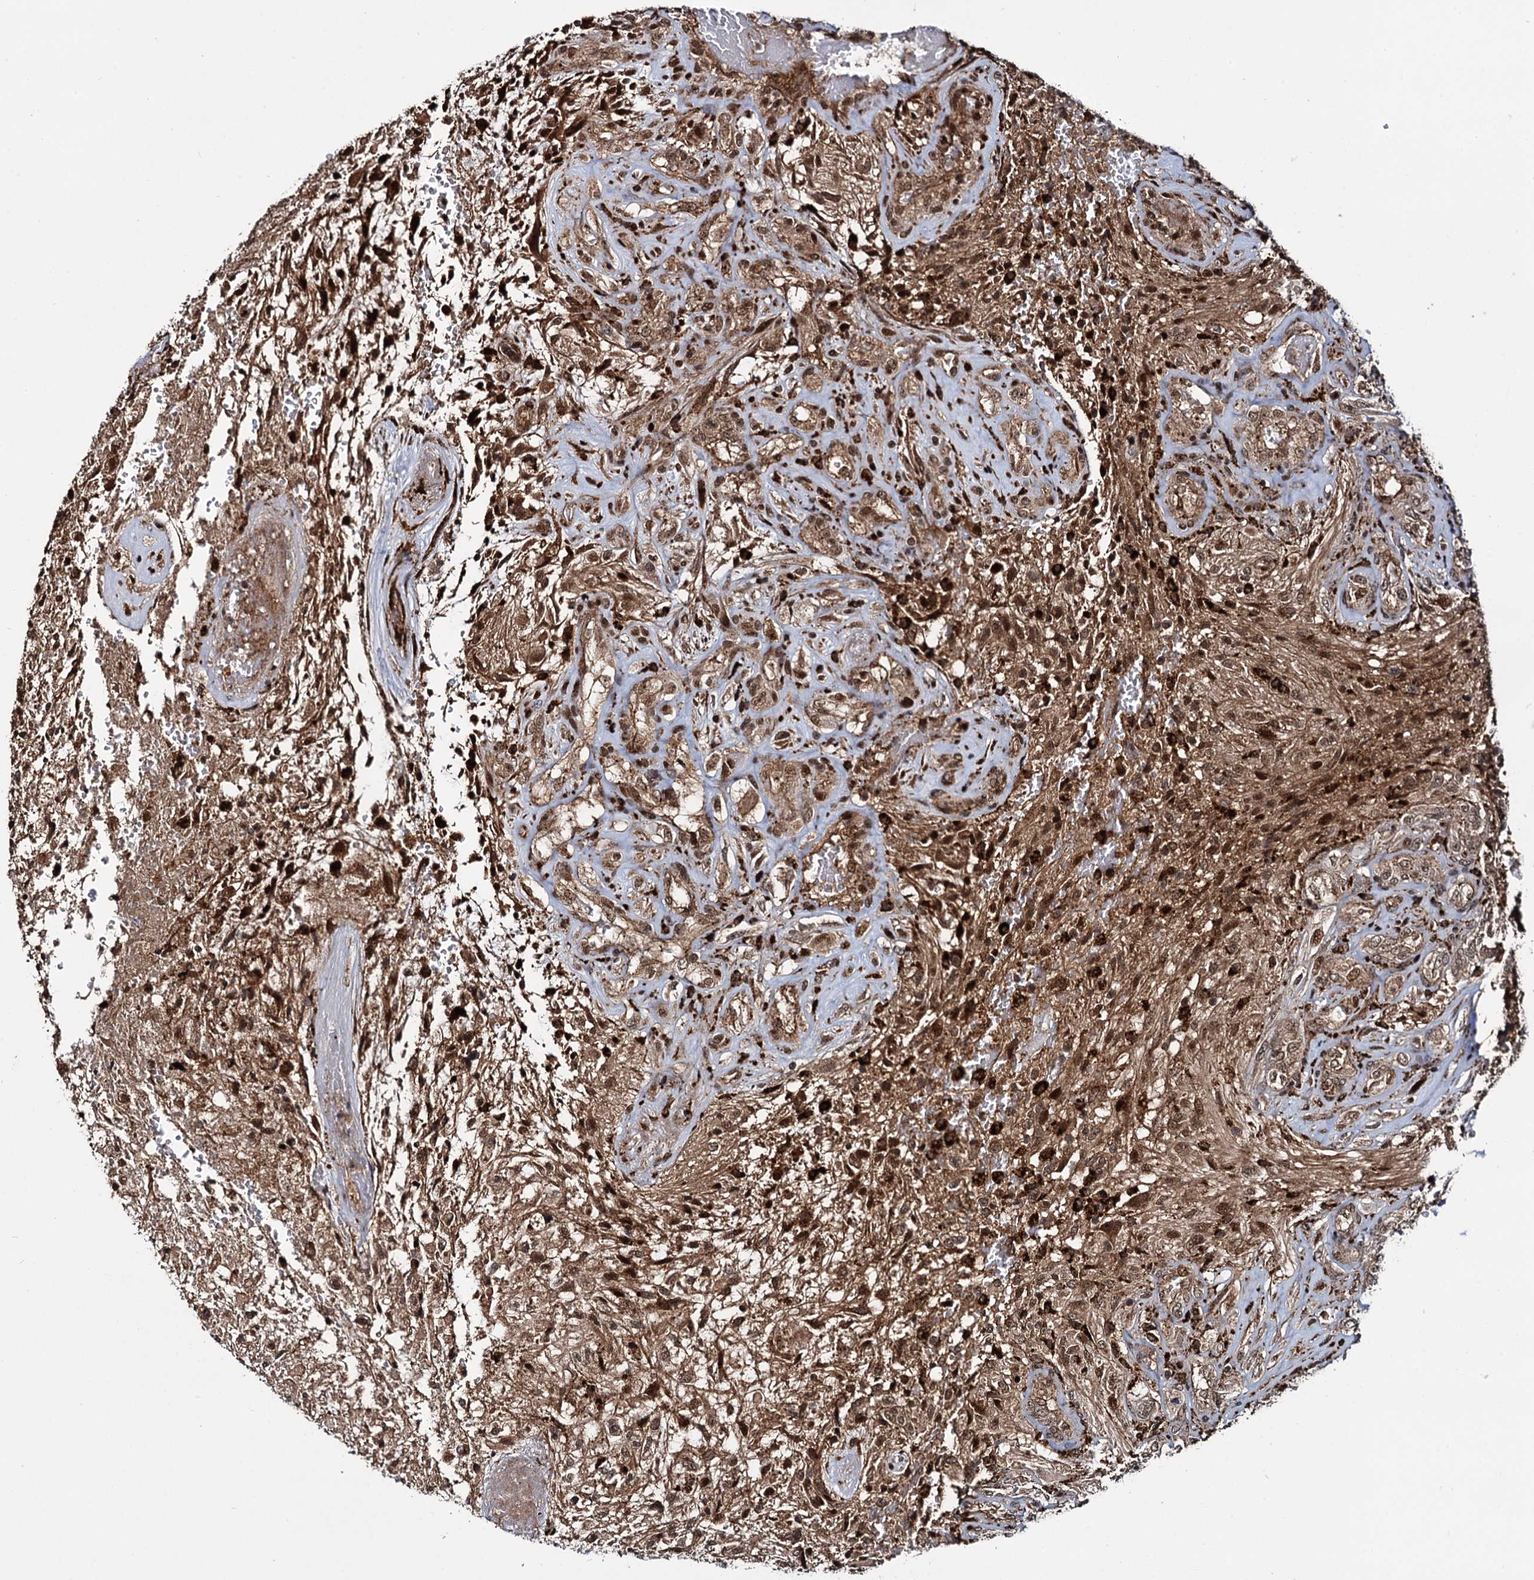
{"staining": {"intensity": "moderate", "quantity": "25%-75%", "location": "cytoplasmic/membranous,nuclear"}, "tissue": "glioma", "cell_type": "Tumor cells", "image_type": "cancer", "snomed": [{"axis": "morphology", "description": "Glioma, malignant, High grade"}, {"axis": "topography", "description": "Brain"}], "caption": "Glioma tissue exhibits moderate cytoplasmic/membranous and nuclear positivity in about 25%-75% of tumor cells, visualized by immunohistochemistry.", "gene": "CEP192", "patient": {"sex": "male", "age": 56}}